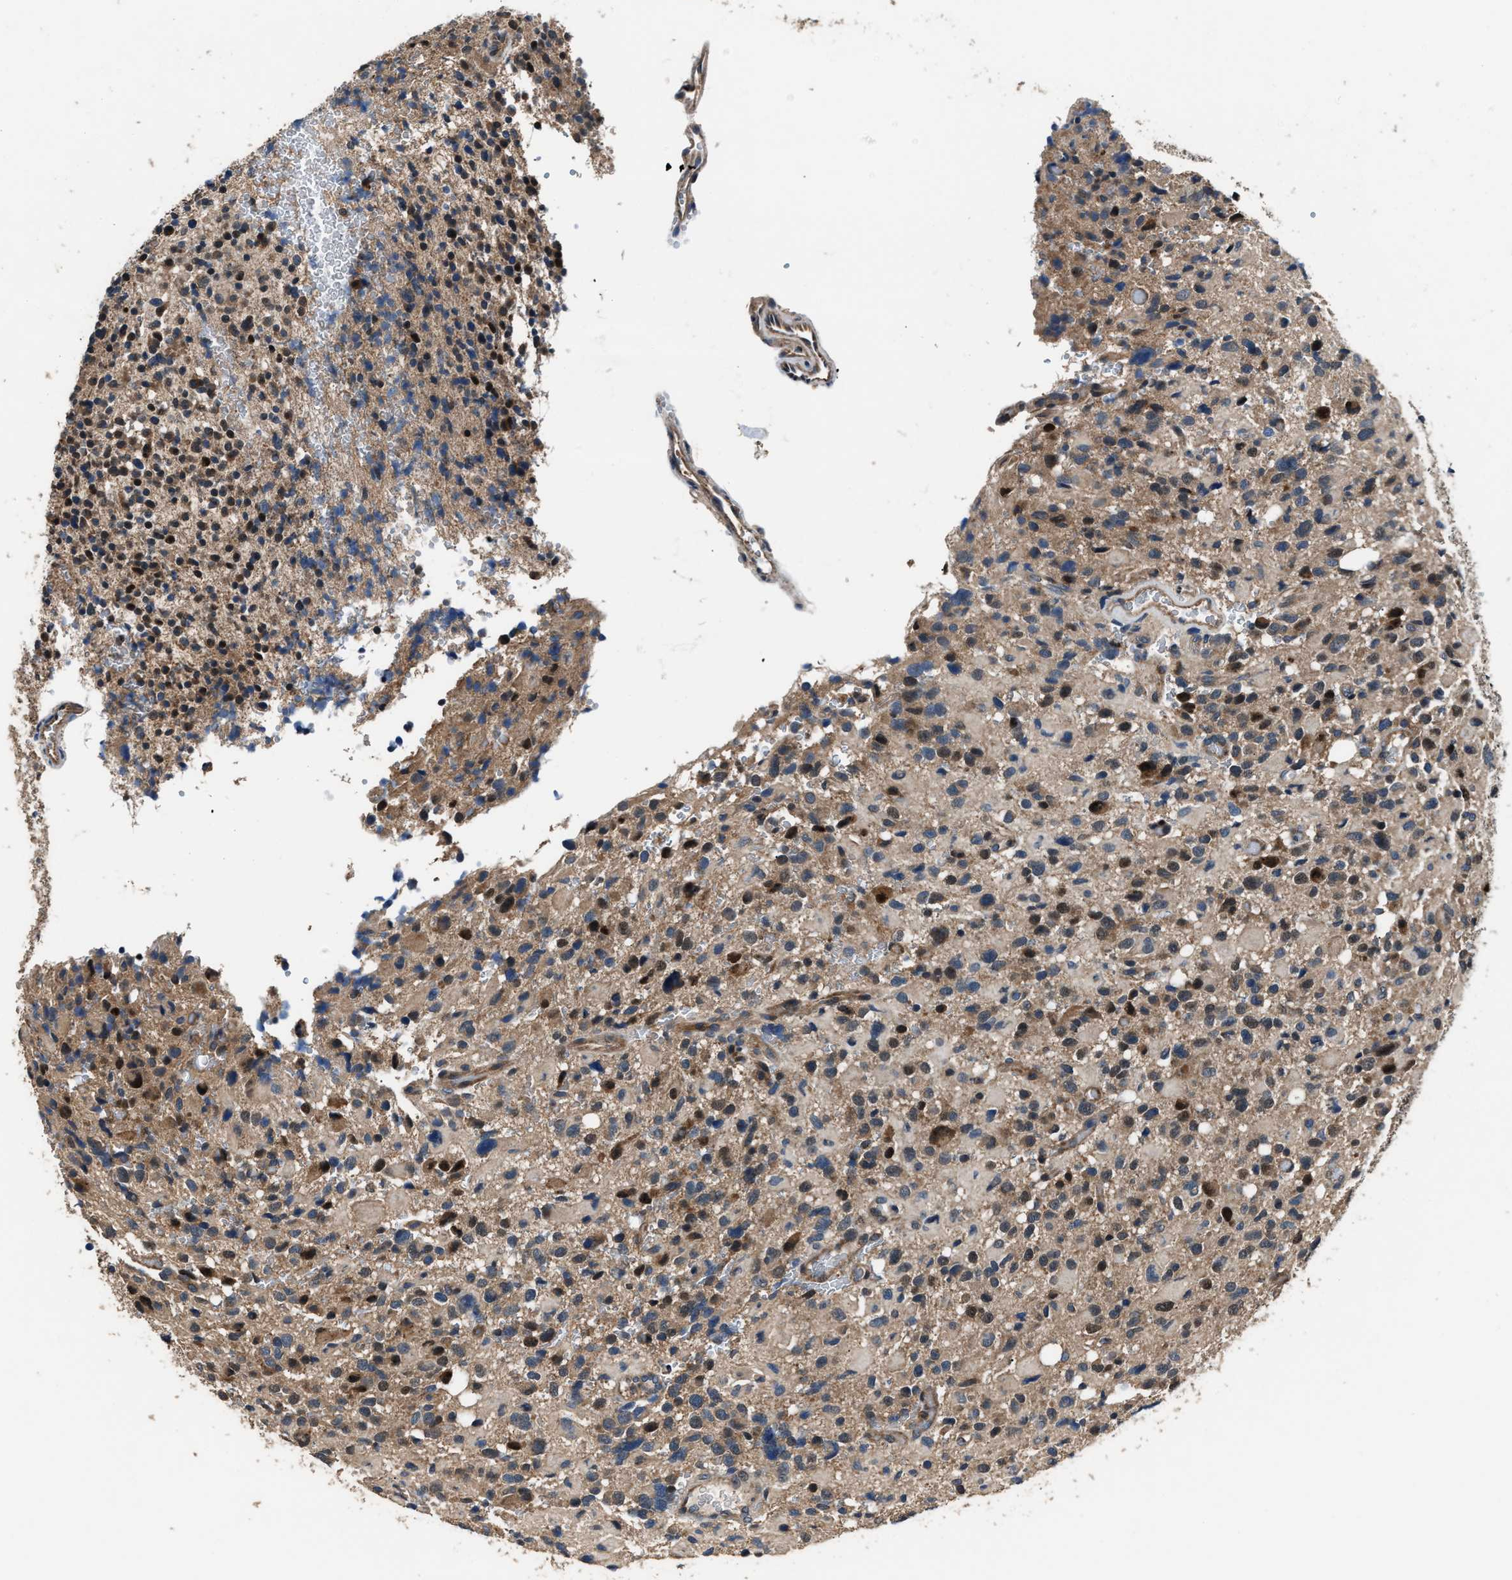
{"staining": {"intensity": "moderate", "quantity": ">75%", "location": "cytoplasmic/membranous"}, "tissue": "glioma", "cell_type": "Tumor cells", "image_type": "cancer", "snomed": [{"axis": "morphology", "description": "Glioma, malignant, High grade"}, {"axis": "topography", "description": "Brain"}], "caption": "An IHC histopathology image of tumor tissue is shown. Protein staining in brown labels moderate cytoplasmic/membranous positivity in malignant glioma (high-grade) within tumor cells.", "gene": "IMPDH2", "patient": {"sex": "male", "age": 48}}